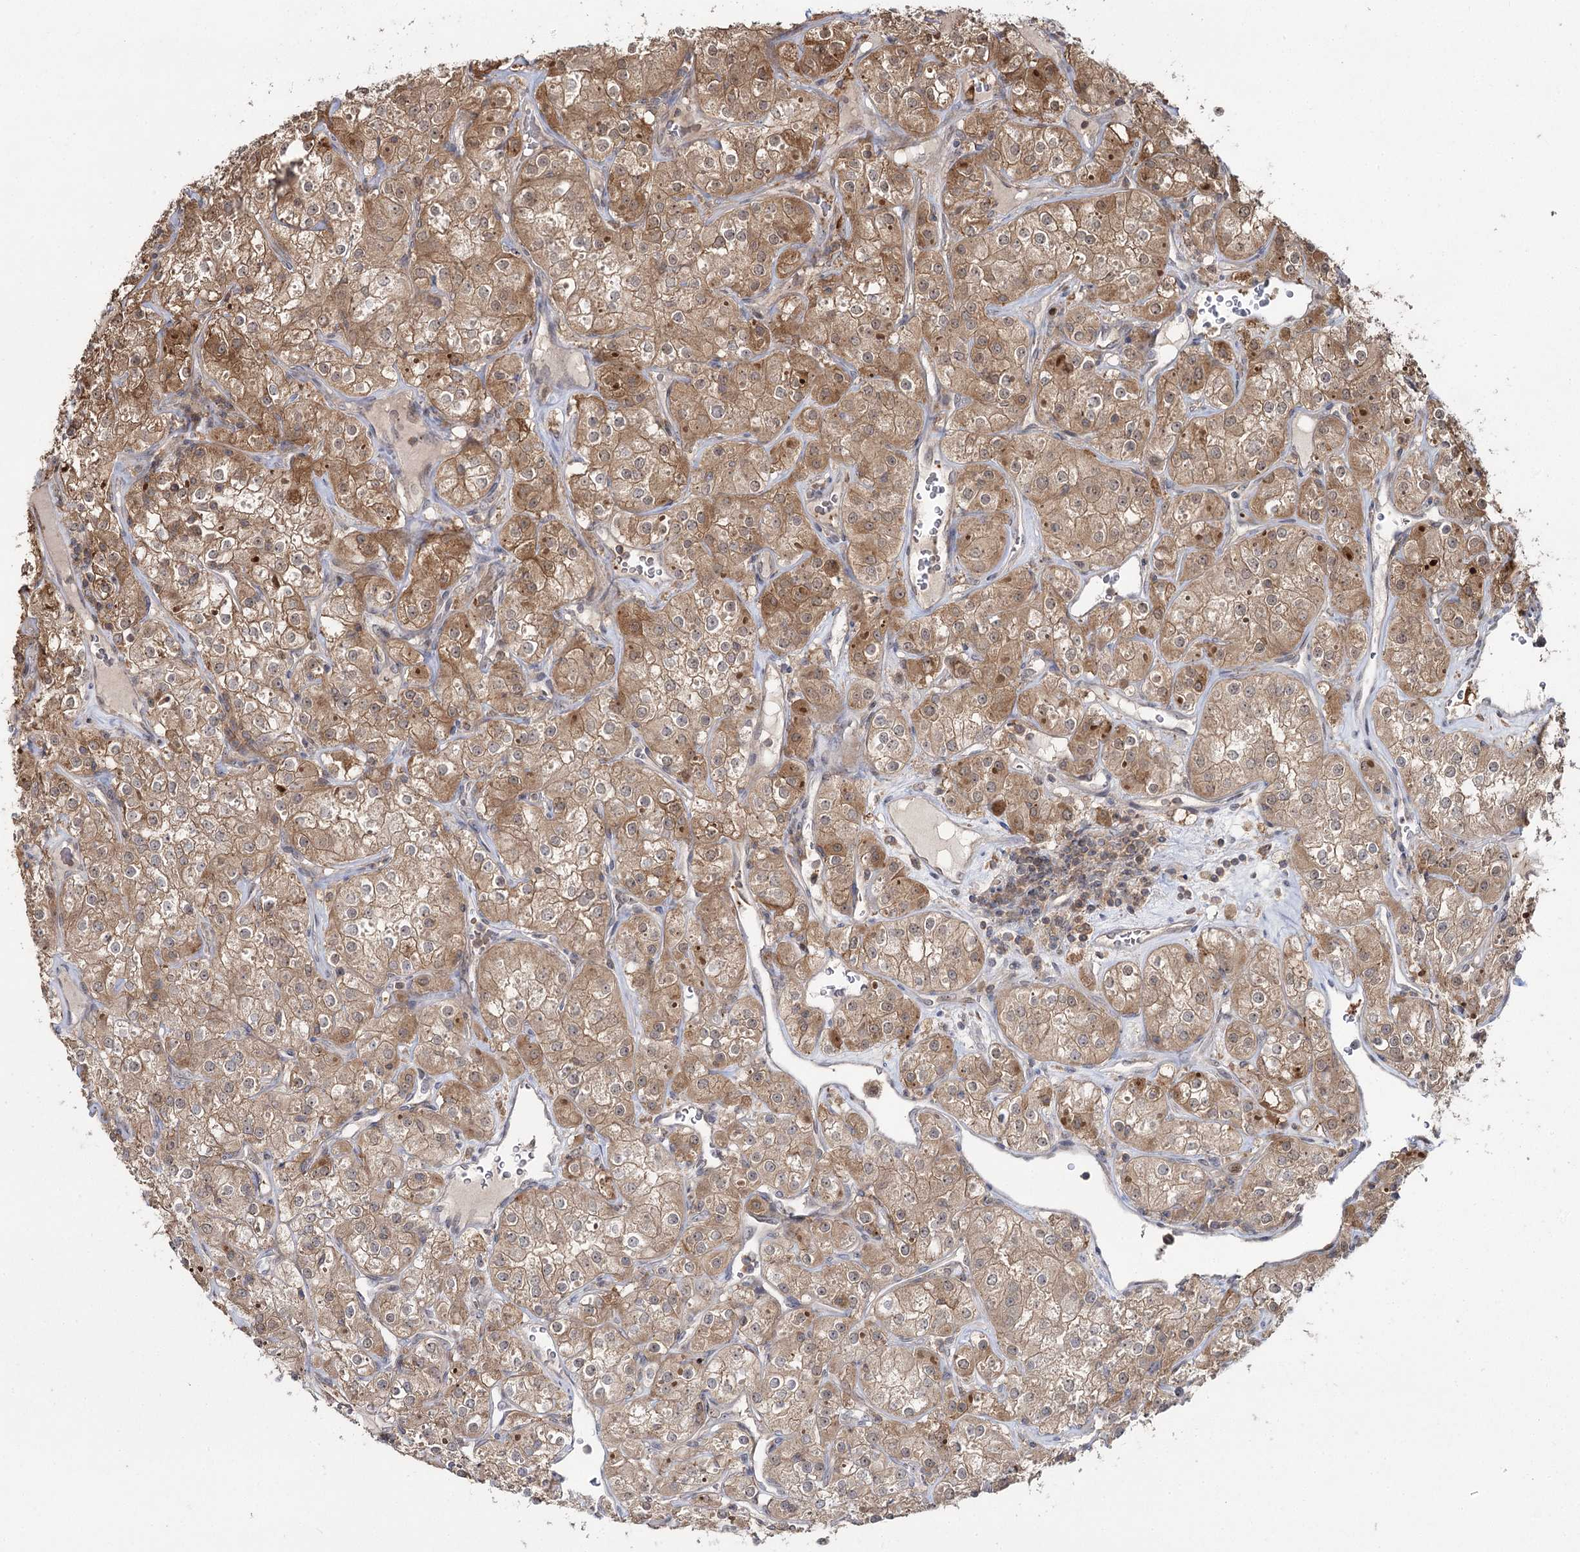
{"staining": {"intensity": "moderate", "quantity": ">75%", "location": "cytoplasmic/membranous"}, "tissue": "renal cancer", "cell_type": "Tumor cells", "image_type": "cancer", "snomed": [{"axis": "morphology", "description": "Adenocarcinoma, NOS"}, {"axis": "topography", "description": "Kidney"}], "caption": "Renal cancer (adenocarcinoma) tissue shows moderate cytoplasmic/membranous expression in about >75% of tumor cells Nuclei are stained in blue.", "gene": "WDR44", "patient": {"sex": "male", "age": 77}}